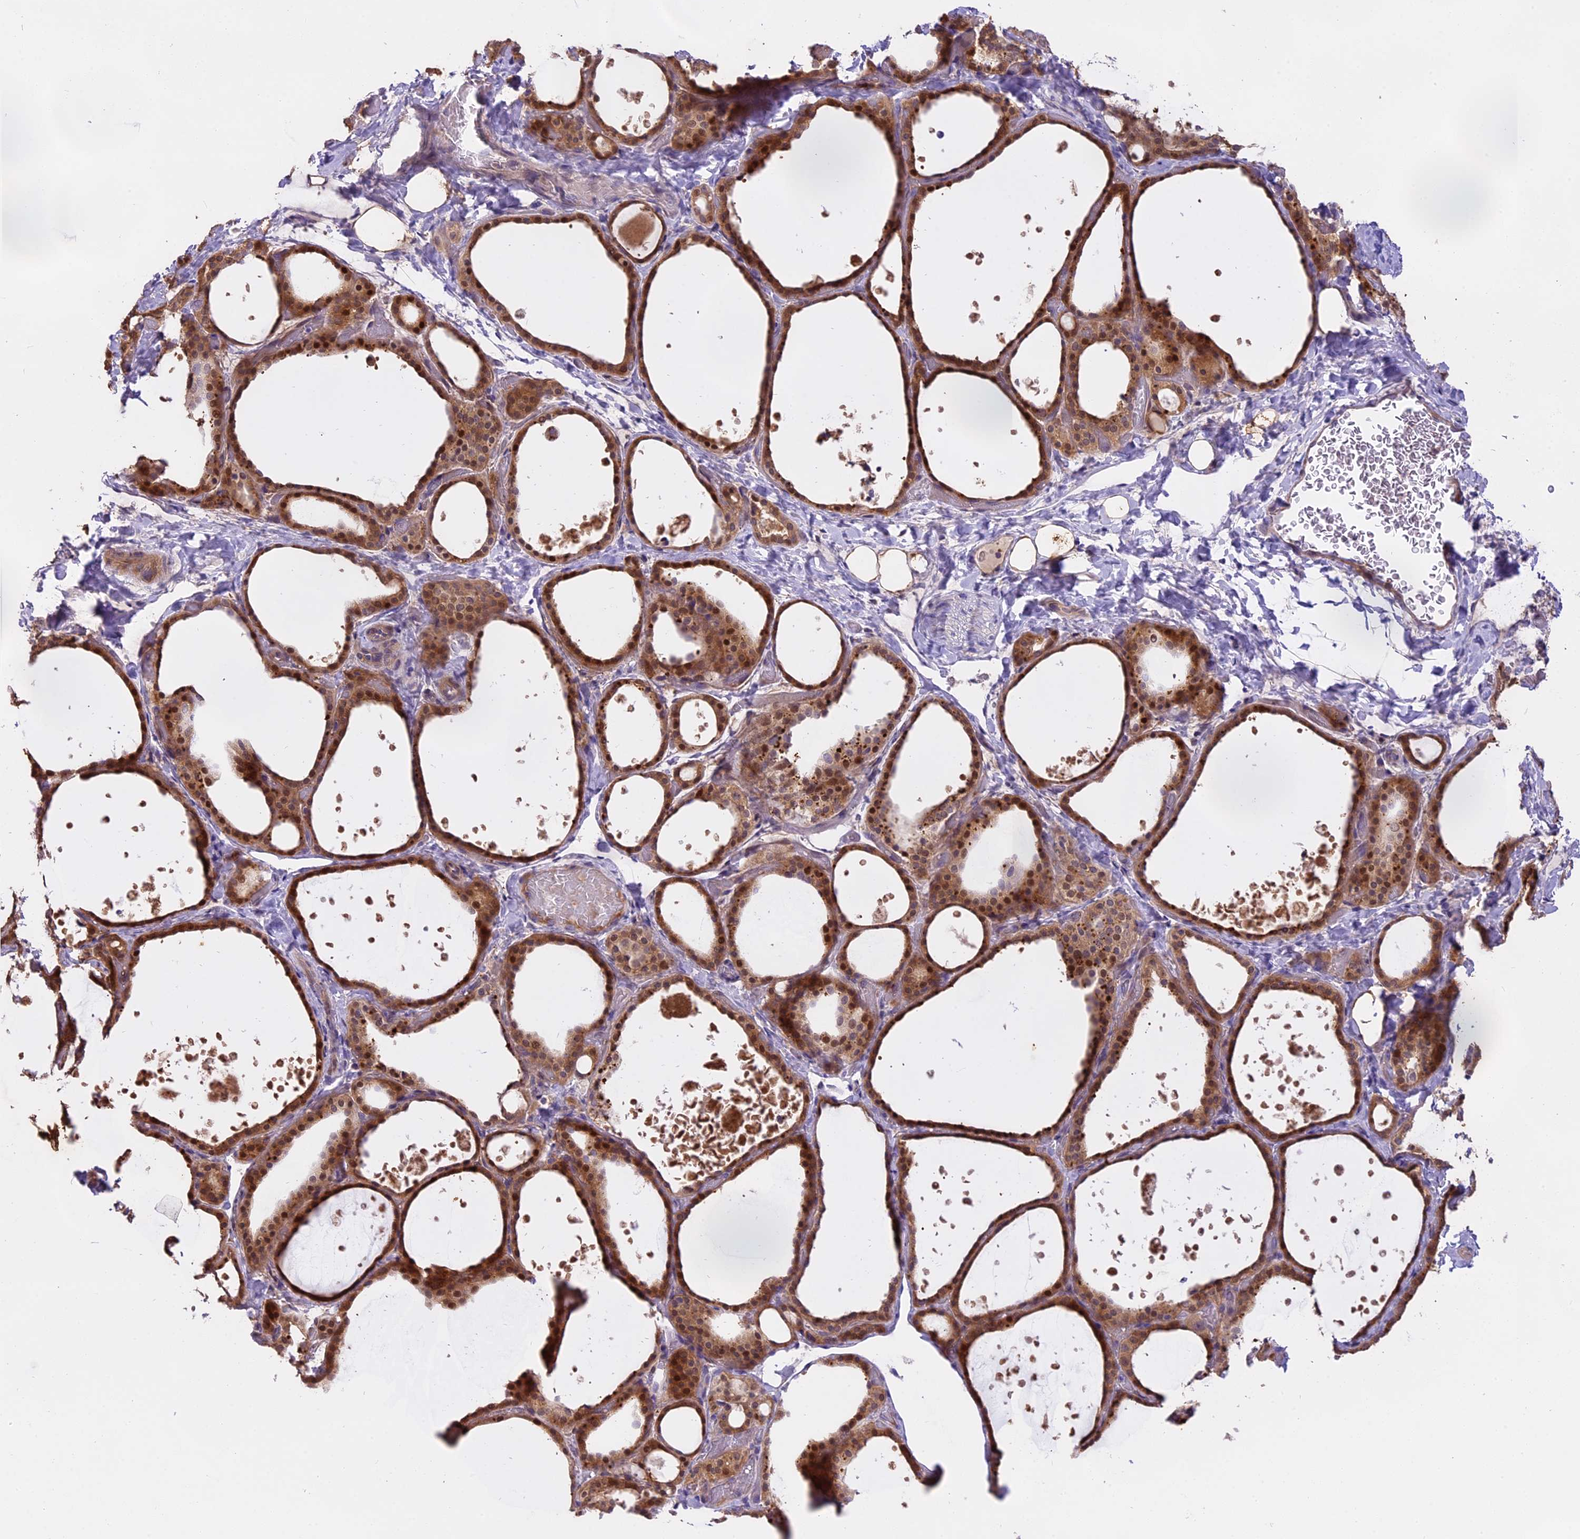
{"staining": {"intensity": "strong", "quantity": ">75%", "location": "cytoplasmic/membranous,nuclear"}, "tissue": "thyroid gland", "cell_type": "Glandular cells", "image_type": "normal", "snomed": [{"axis": "morphology", "description": "Normal tissue, NOS"}, {"axis": "topography", "description": "Thyroid gland"}], "caption": "Thyroid gland stained for a protein (brown) shows strong cytoplasmic/membranous,nuclear positive expression in approximately >75% of glandular cells.", "gene": "MEMO1", "patient": {"sex": "female", "age": 44}}